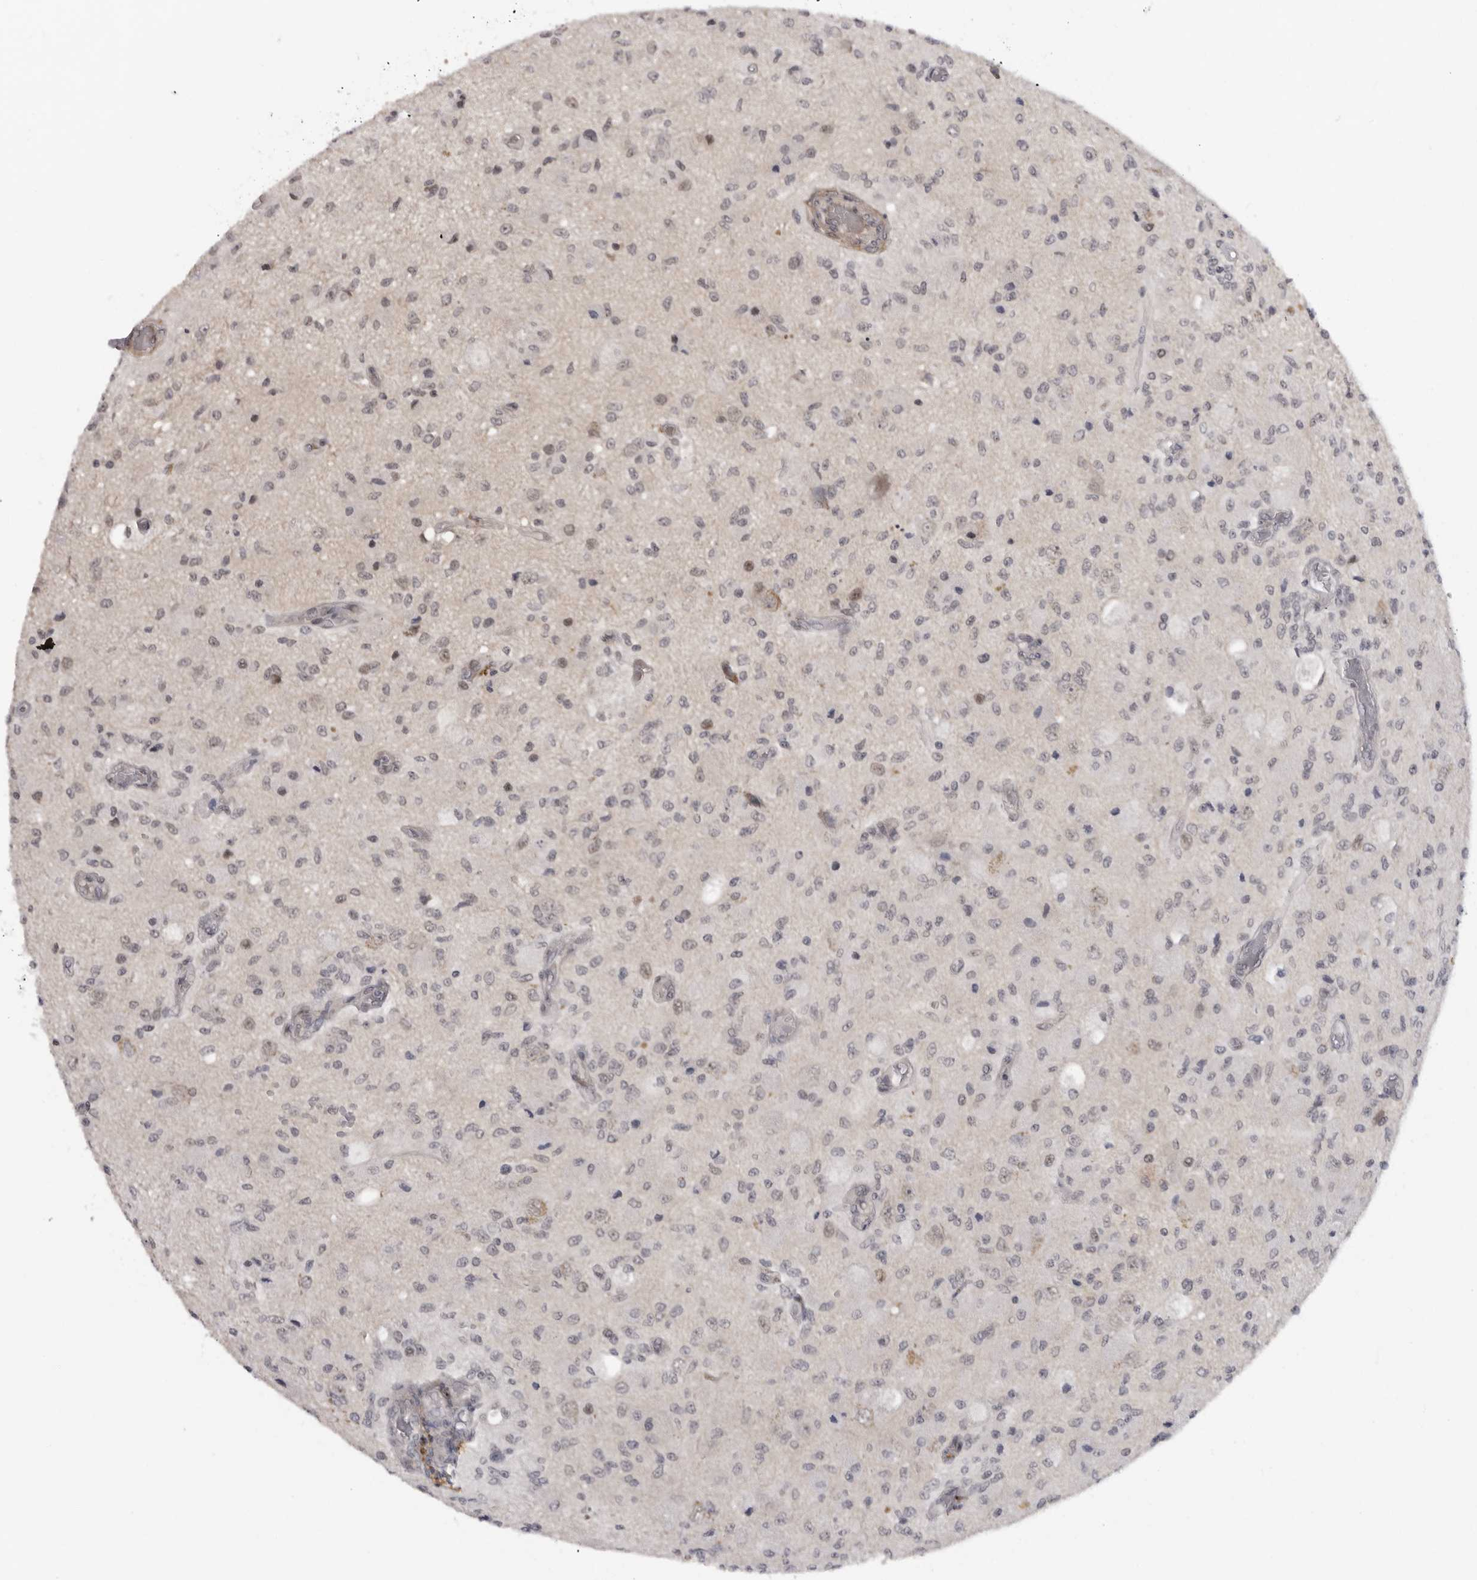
{"staining": {"intensity": "weak", "quantity": "<25%", "location": "nuclear"}, "tissue": "glioma", "cell_type": "Tumor cells", "image_type": "cancer", "snomed": [{"axis": "morphology", "description": "Normal tissue, NOS"}, {"axis": "morphology", "description": "Glioma, malignant, High grade"}, {"axis": "topography", "description": "Cerebral cortex"}], "caption": "DAB immunohistochemical staining of malignant glioma (high-grade) demonstrates no significant expression in tumor cells. (Stains: DAB immunohistochemistry (IHC) with hematoxylin counter stain, Microscopy: brightfield microscopy at high magnification).", "gene": "ALPK2", "patient": {"sex": "male", "age": 77}}